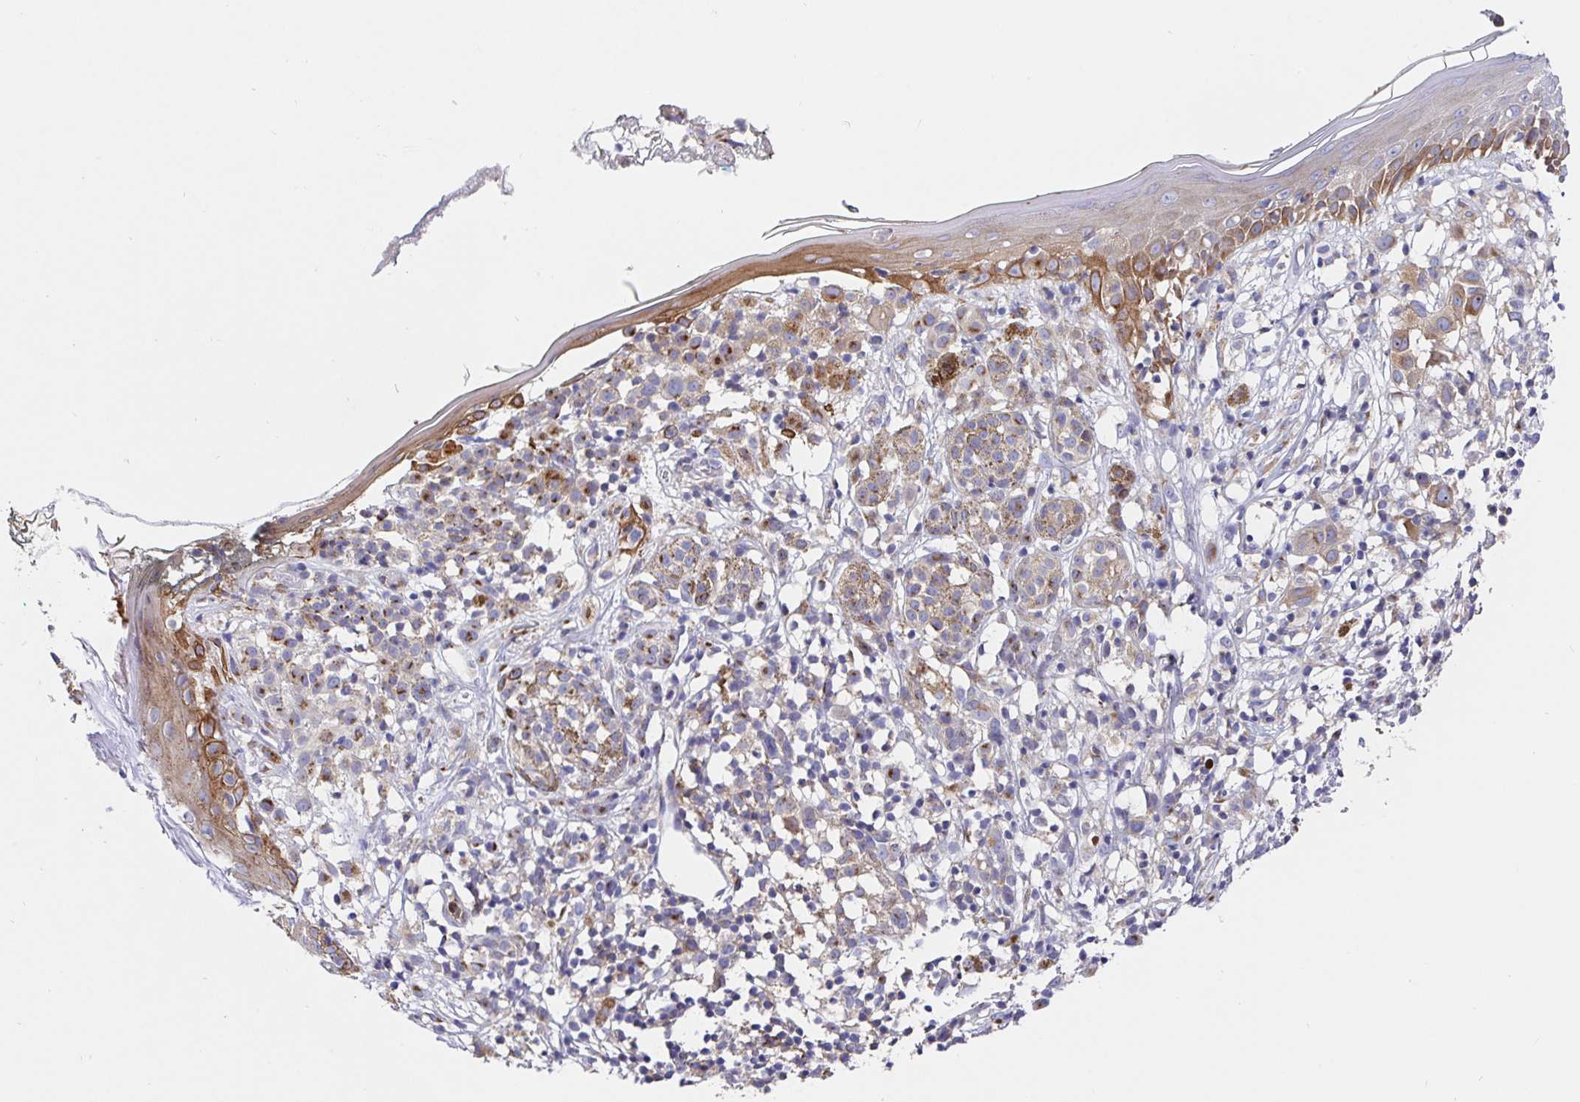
{"staining": {"intensity": "weak", "quantity": ">75%", "location": "cytoplasmic/membranous"}, "tissue": "skin", "cell_type": "Fibroblasts", "image_type": "normal", "snomed": [{"axis": "morphology", "description": "Normal tissue, NOS"}, {"axis": "topography", "description": "Skin"}], "caption": "An image showing weak cytoplasmic/membranous expression in about >75% of fibroblasts in benign skin, as visualized by brown immunohistochemical staining.", "gene": "GOLGA1", "patient": {"sex": "female", "age": 34}}